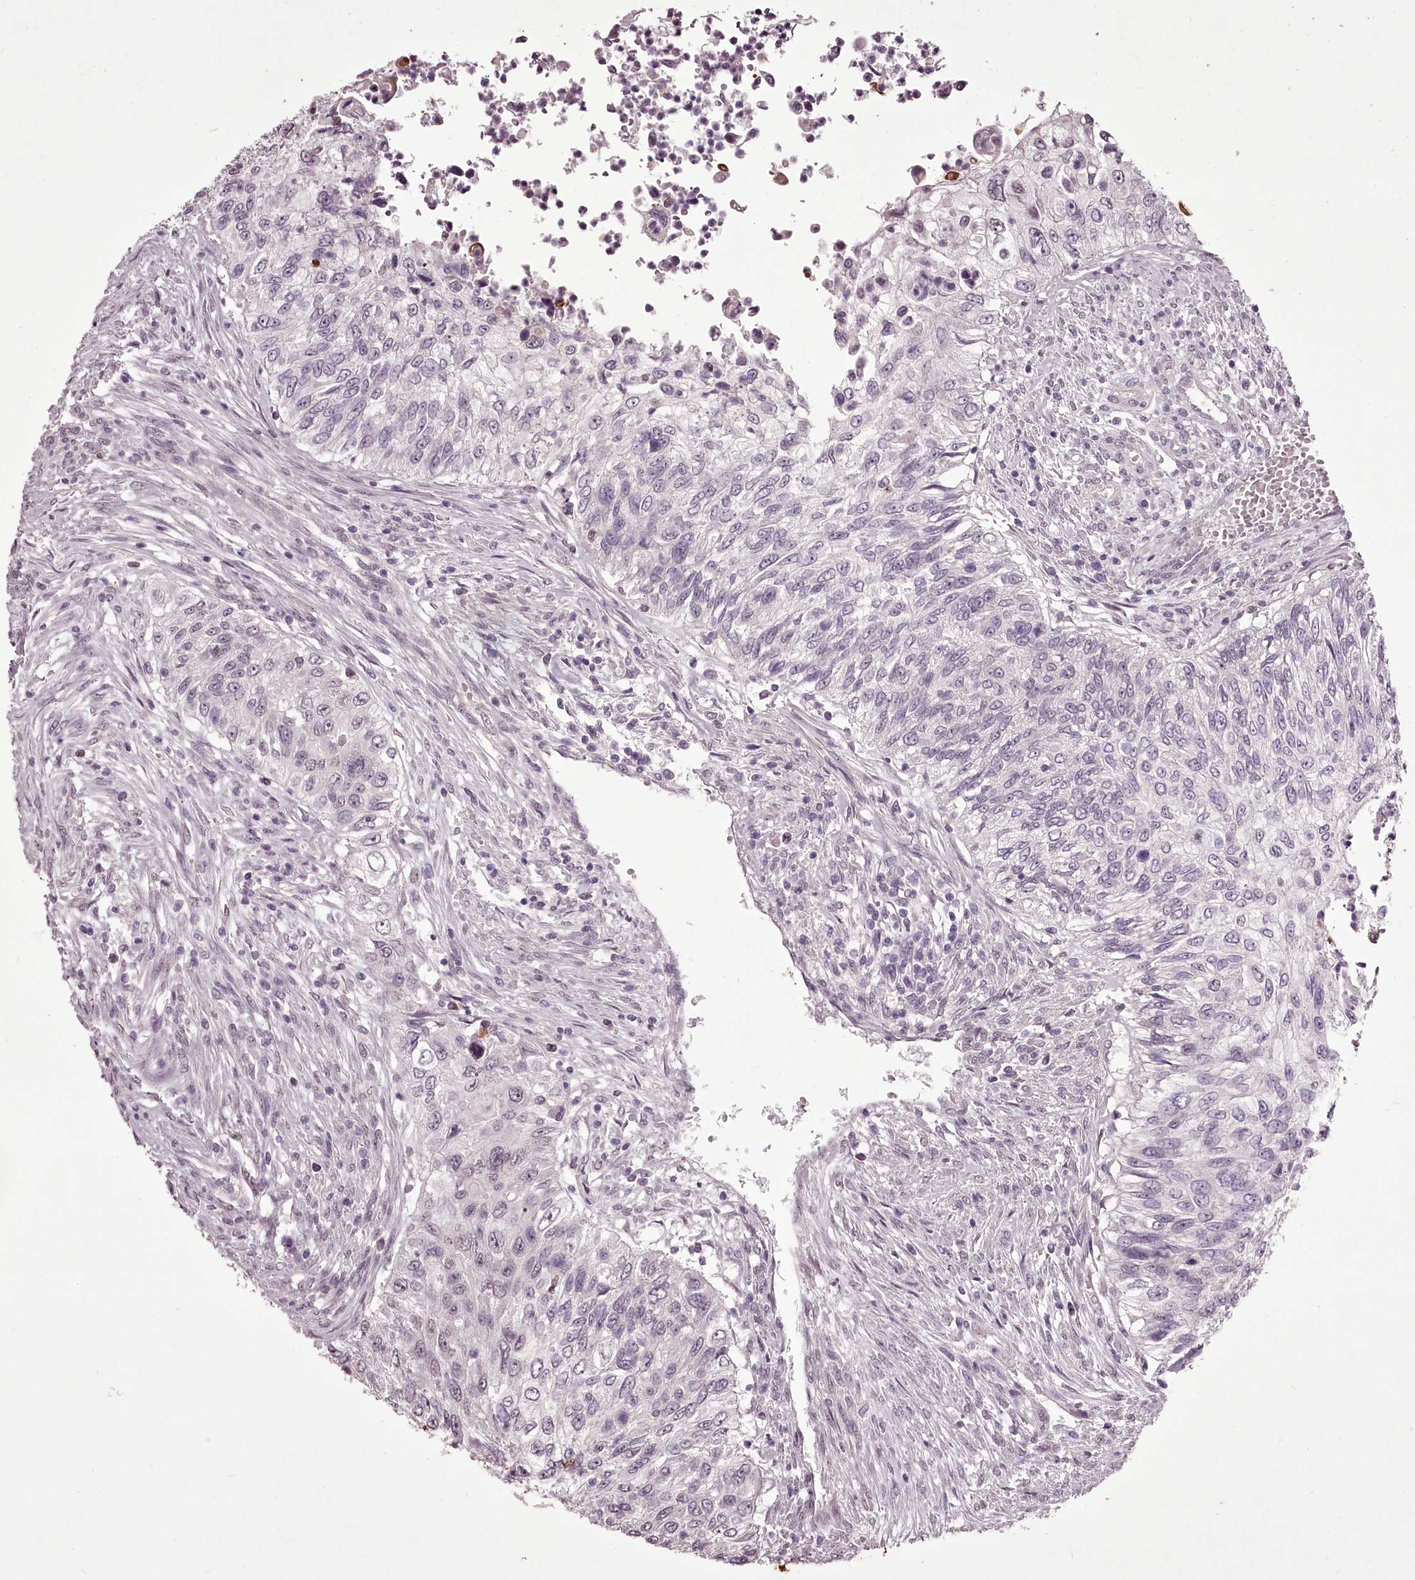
{"staining": {"intensity": "negative", "quantity": "none", "location": "none"}, "tissue": "urothelial cancer", "cell_type": "Tumor cells", "image_type": "cancer", "snomed": [{"axis": "morphology", "description": "Urothelial carcinoma, High grade"}, {"axis": "topography", "description": "Urinary bladder"}], "caption": "DAB immunohistochemical staining of high-grade urothelial carcinoma demonstrates no significant expression in tumor cells.", "gene": "C1orf56", "patient": {"sex": "female", "age": 60}}